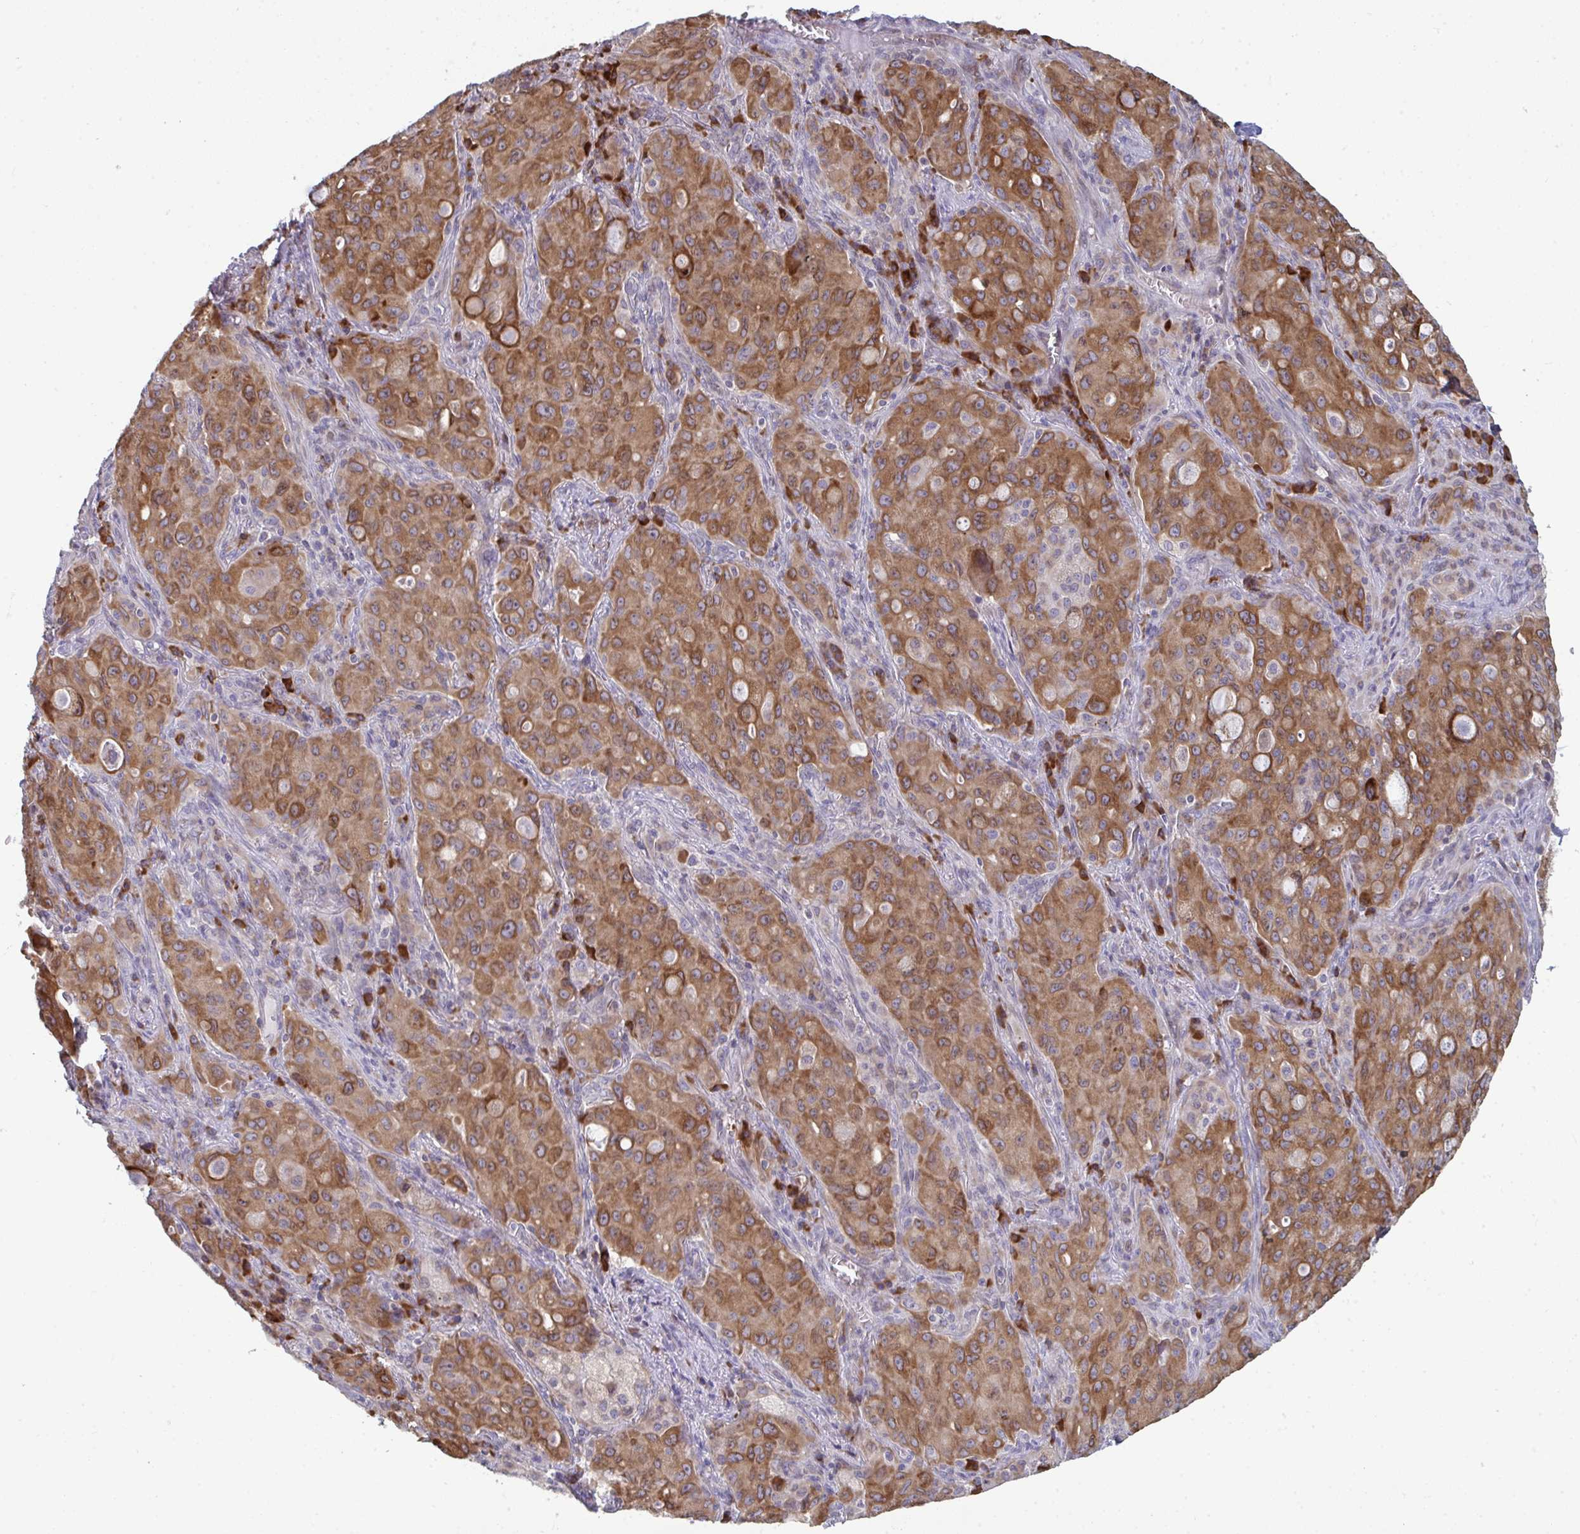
{"staining": {"intensity": "moderate", "quantity": ">75%", "location": "cytoplasmic/membranous"}, "tissue": "lung cancer", "cell_type": "Tumor cells", "image_type": "cancer", "snomed": [{"axis": "morphology", "description": "Adenocarcinoma, NOS"}, {"axis": "topography", "description": "Lung"}], "caption": "Brown immunohistochemical staining in human adenocarcinoma (lung) displays moderate cytoplasmic/membranous expression in about >75% of tumor cells.", "gene": "LYSMD4", "patient": {"sex": "female", "age": 44}}